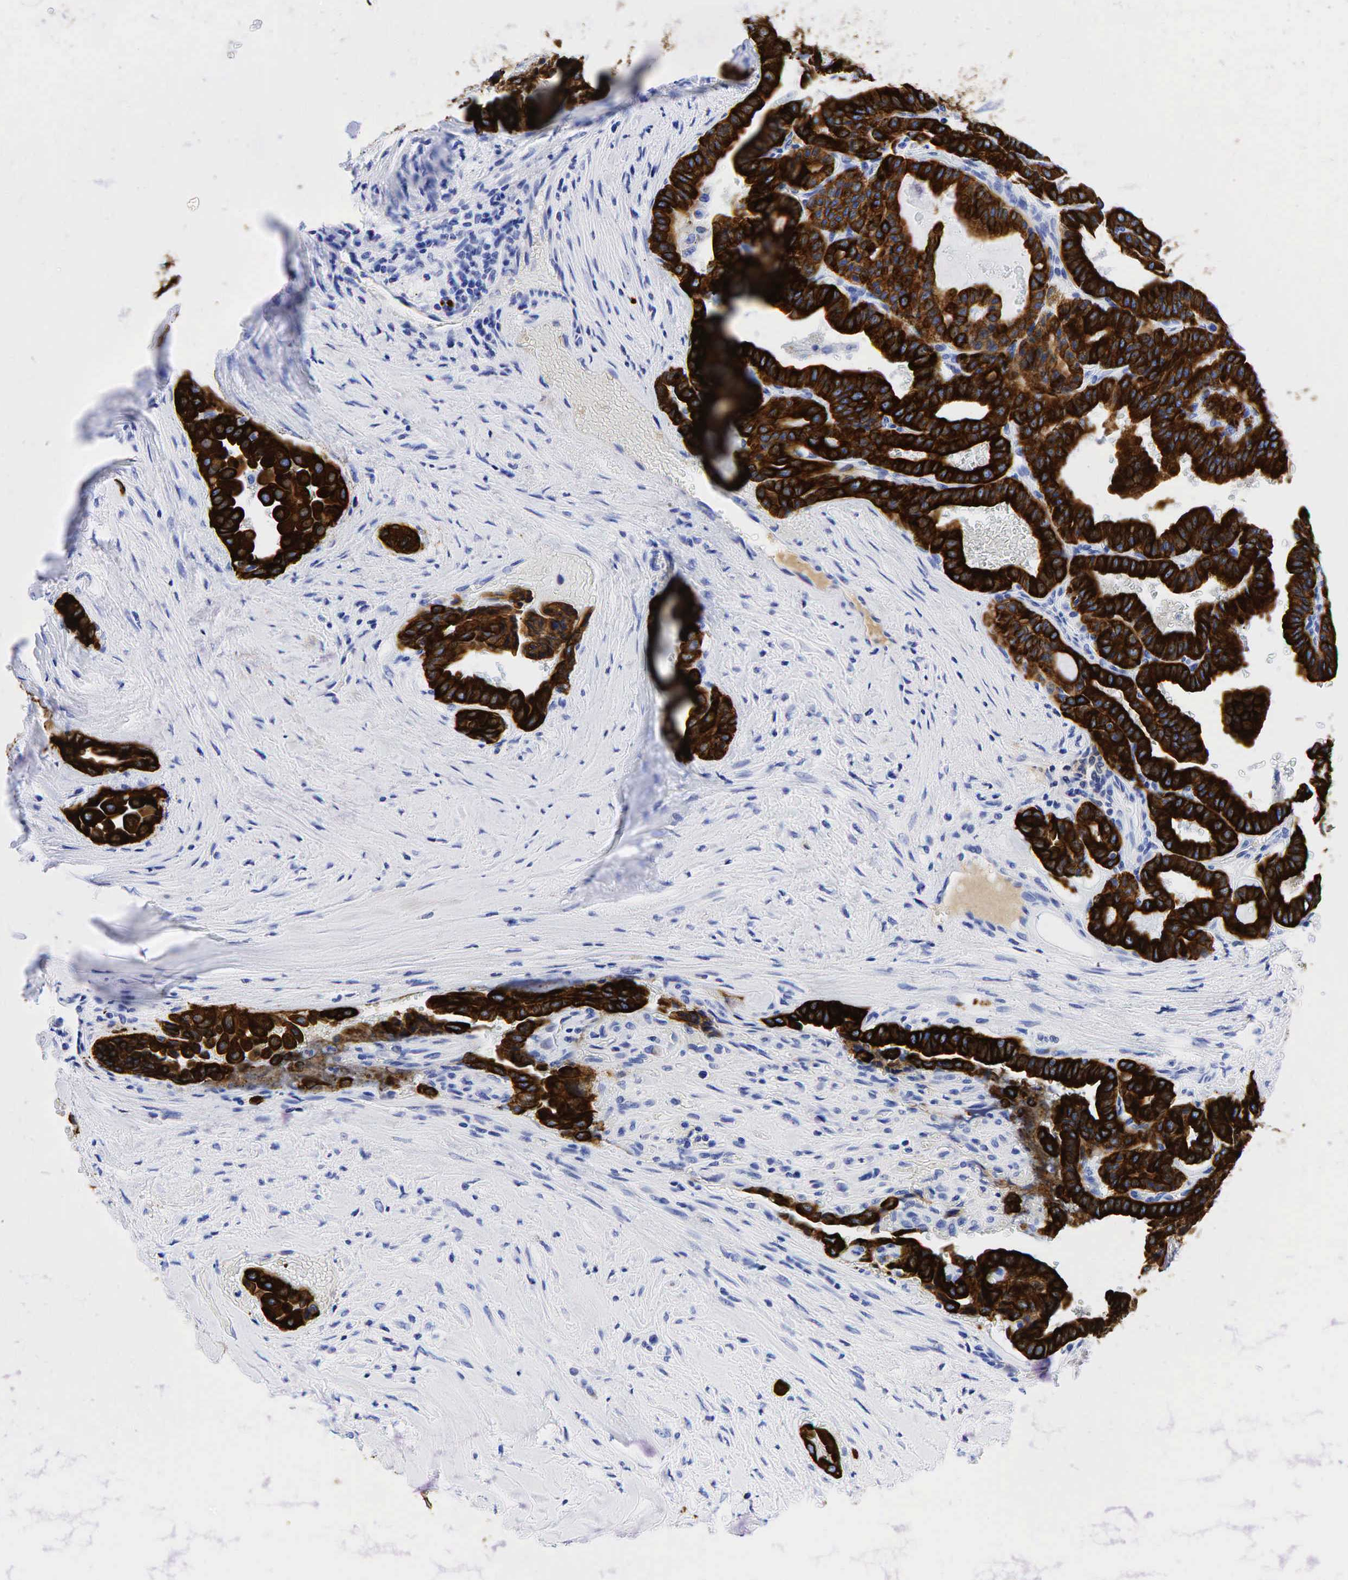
{"staining": {"intensity": "strong", "quantity": ">75%", "location": "cytoplasmic/membranous"}, "tissue": "thyroid cancer", "cell_type": "Tumor cells", "image_type": "cancer", "snomed": [{"axis": "morphology", "description": "Papillary adenocarcinoma, NOS"}, {"axis": "topography", "description": "Thyroid gland"}], "caption": "Human papillary adenocarcinoma (thyroid) stained with a brown dye exhibits strong cytoplasmic/membranous positive positivity in approximately >75% of tumor cells.", "gene": "KRT19", "patient": {"sex": "male", "age": 87}}